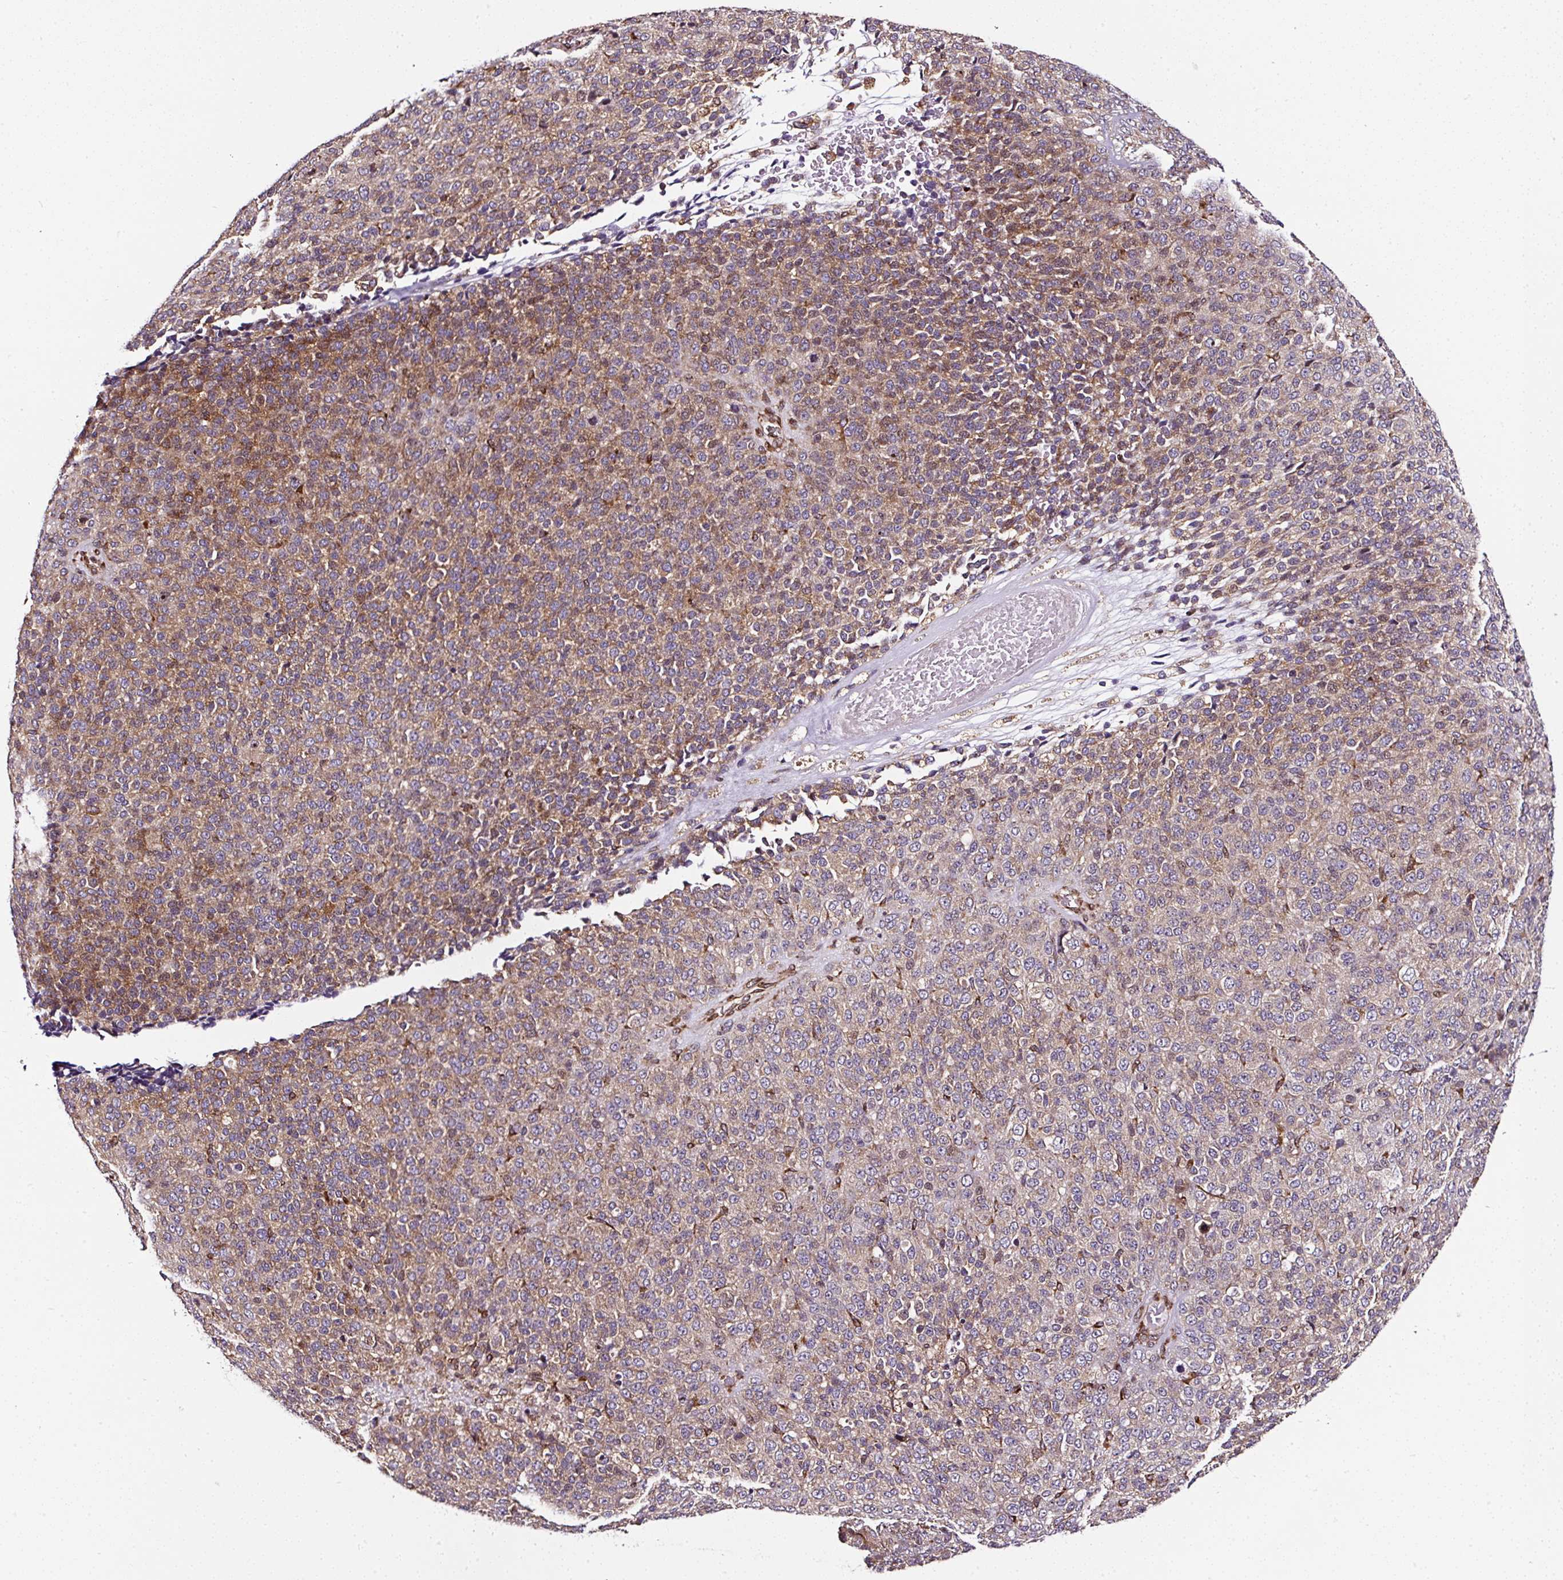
{"staining": {"intensity": "moderate", "quantity": "25%-75%", "location": "cytoplasmic/membranous"}, "tissue": "melanoma", "cell_type": "Tumor cells", "image_type": "cancer", "snomed": [{"axis": "morphology", "description": "Malignant melanoma, Metastatic site"}, {"axis": "topography", "description": "Brain"}], "caption": "The immunohistochemical stain shows moderate cytoplasmic/membranous positivity in tumor cells of melanoma tissue.", "gene": "KDM4E", "patient": {"sex": "female", "age": 56}}